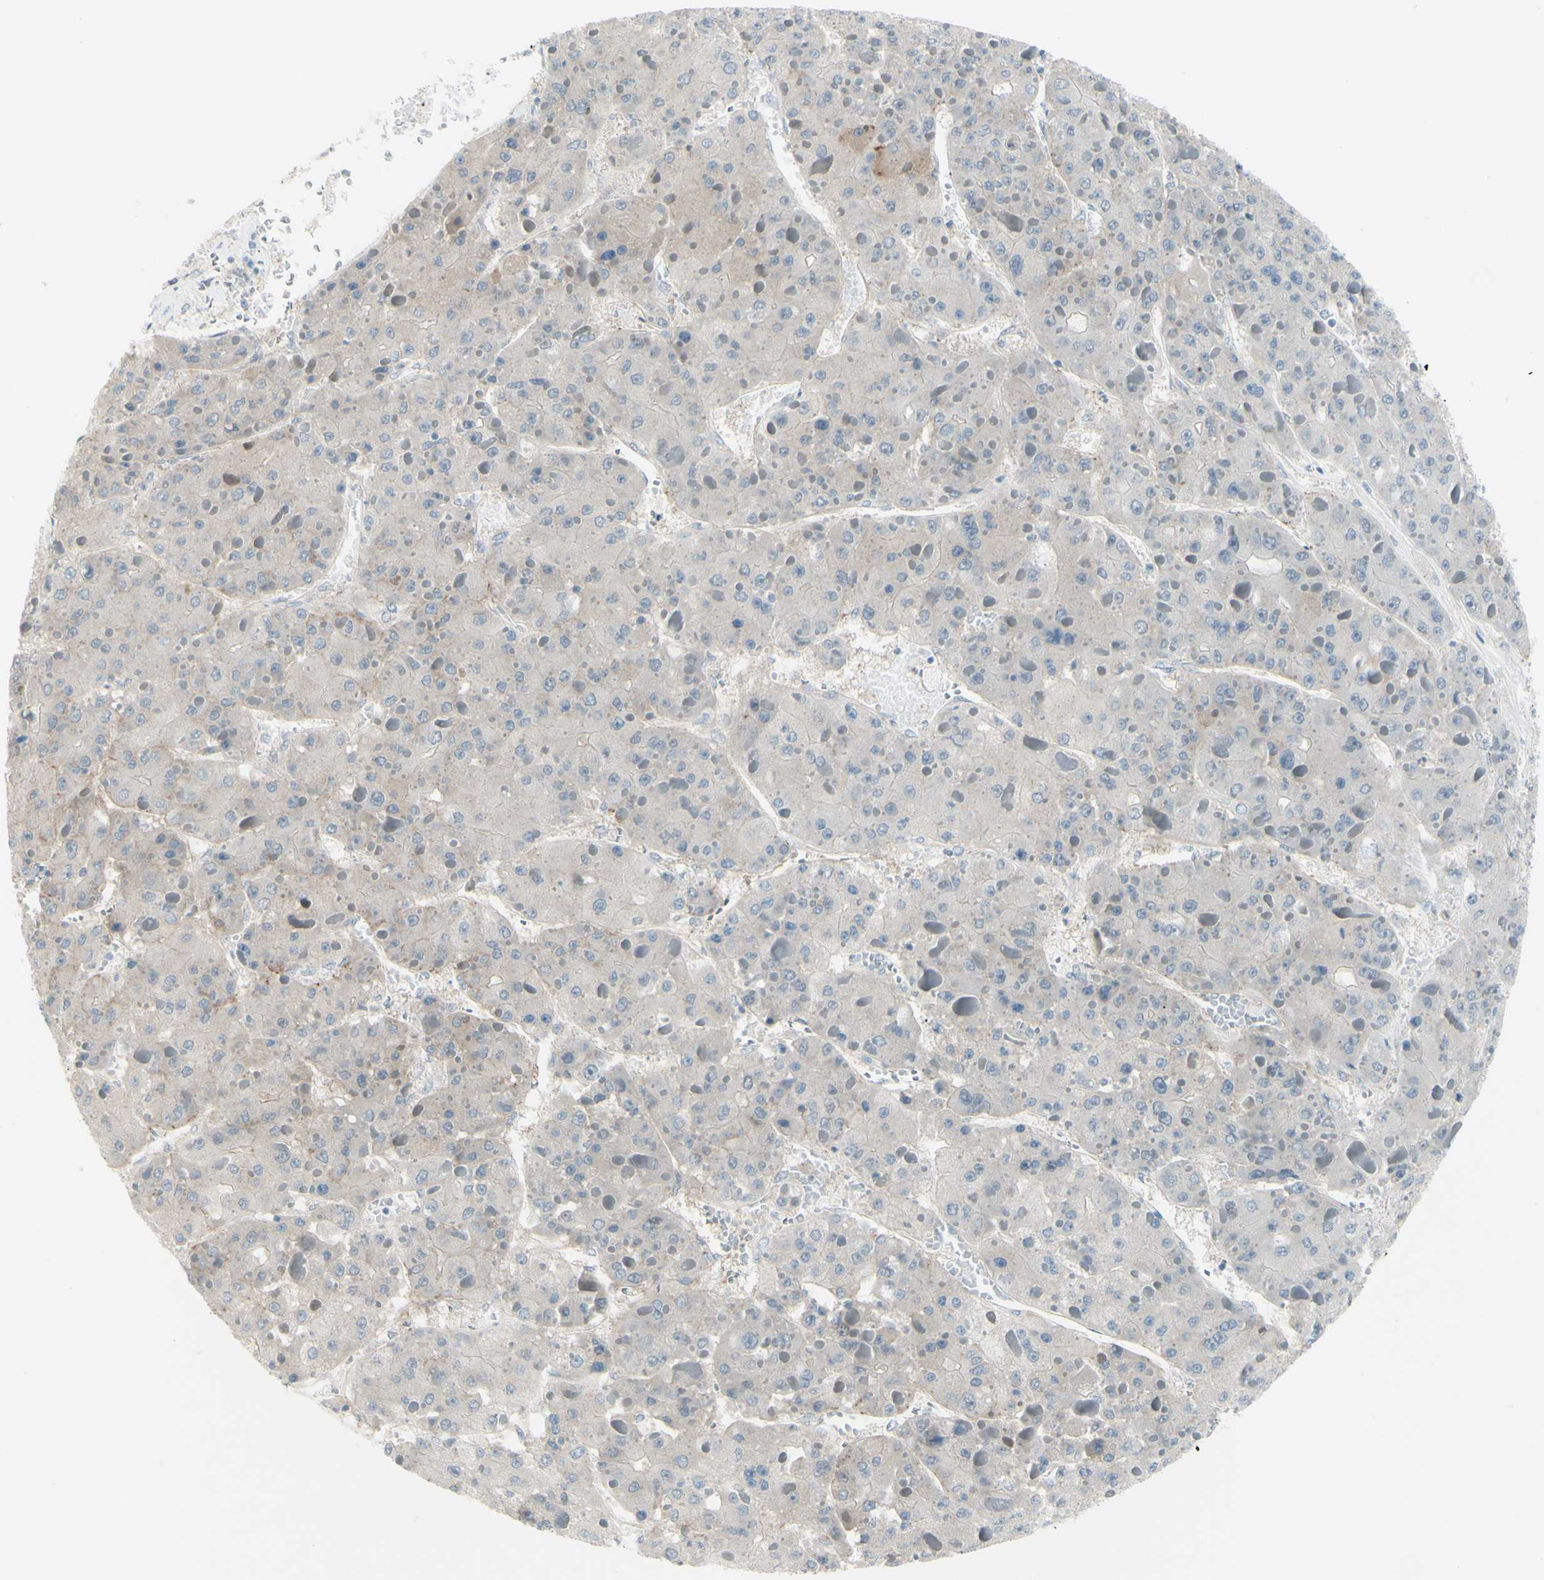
{"staining": {"intensity": "weak", "quantity": "<25%", "location": "cytoplasmic/membranous"}, "tissue": "liver cancer", "cell_type": "Tumor cells", "image_type": "cancer", "snomed": [{"axis": "morphology", "description": "Carcinoma, Hepatocellular, NOS"}, {"axis": "topography", "description": "Liver"}], "caption": "This is an immunohistochemistry histopathology image of liver cancer (hepatocellular carcinoma). There is no positivity in tumor cells.", "gene": "LRRK1", "patient": {"sex": "female", "age": 73}}